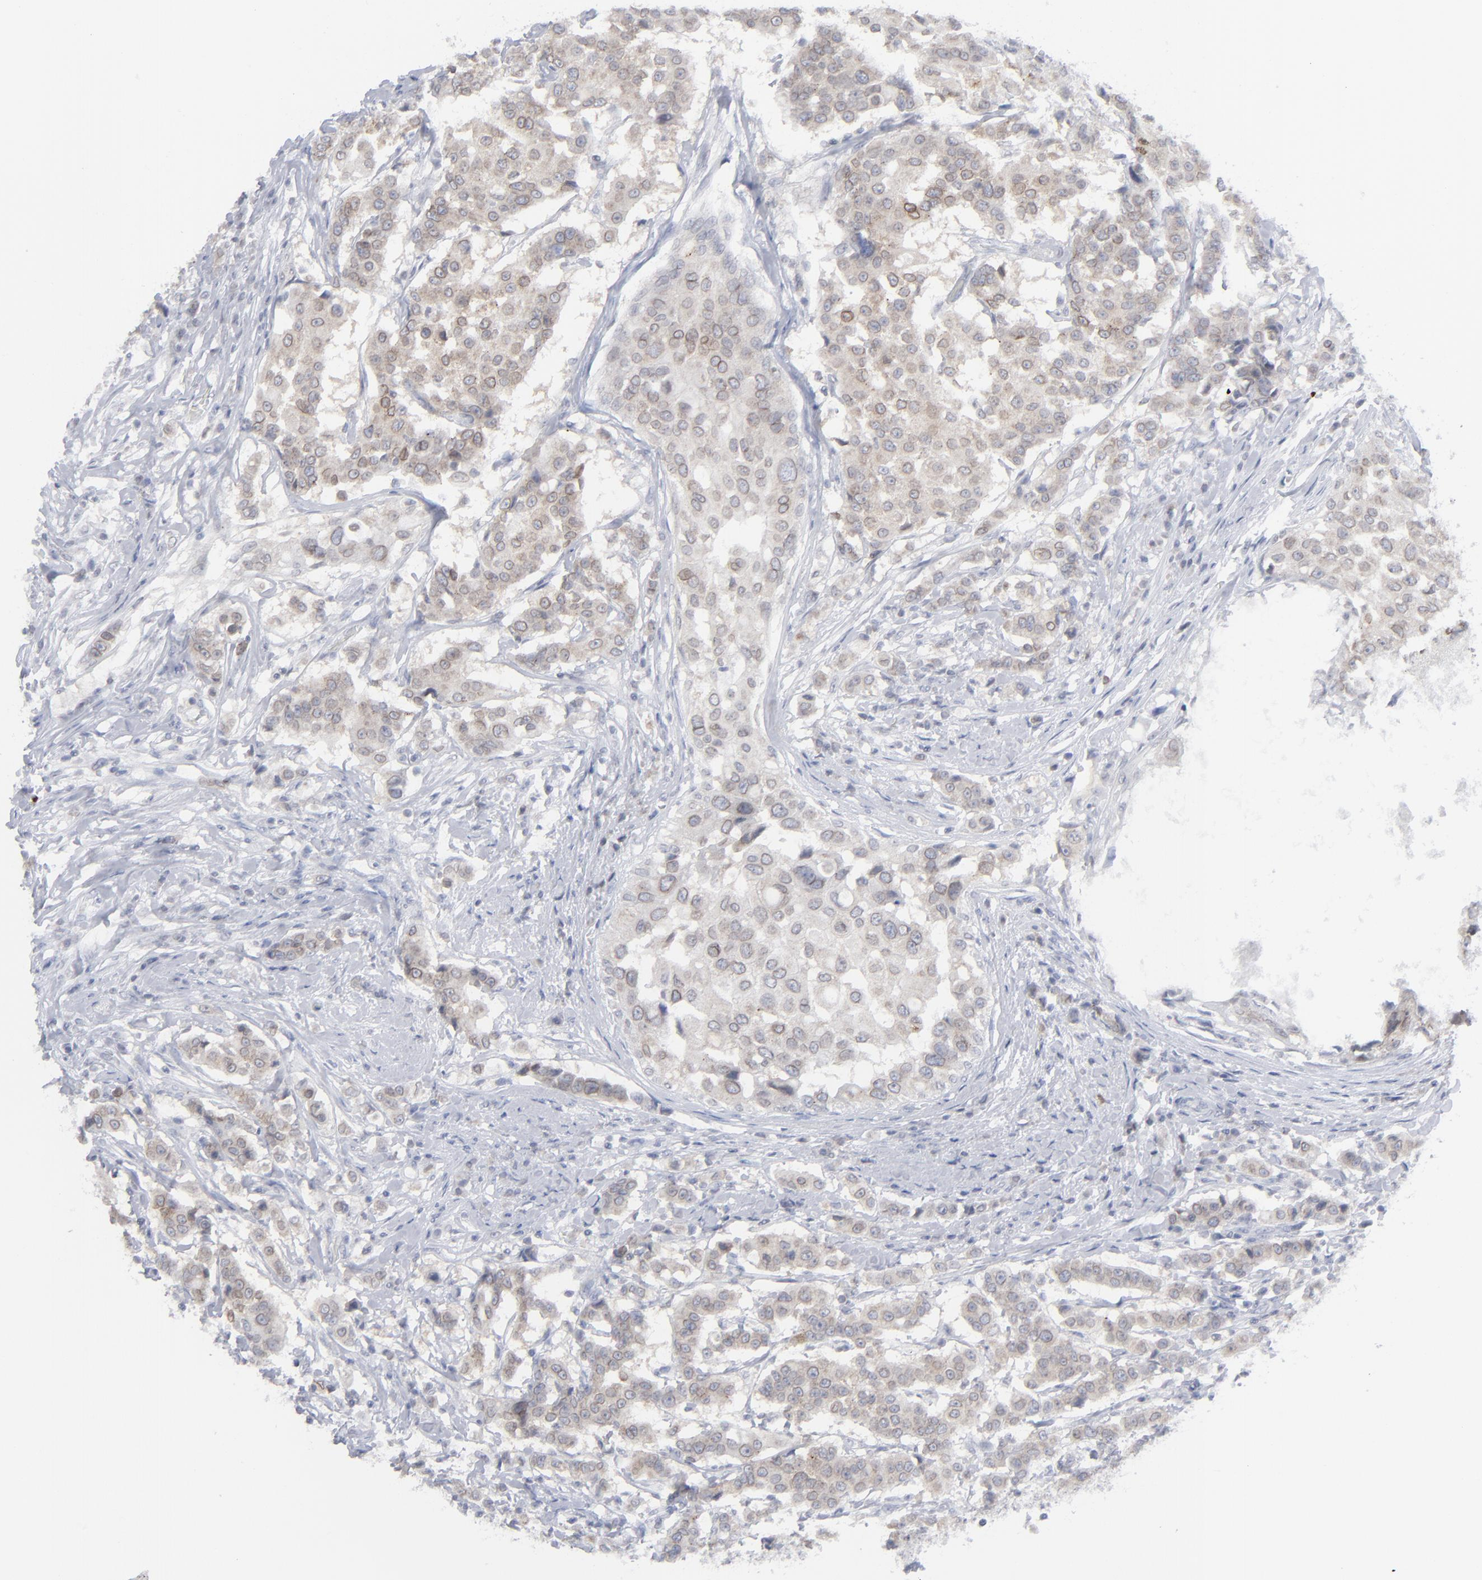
{"staining": {"intensity": "weak", "quantity": "<25%", "location": "cytoplasmic/membranous"}, "tissue": "breast cancer", "cell_type": "Tumor cells", "image_type": "cancer", "snomed": [{"axis": "morphology", "description": "Duct carcinoma"}, {"axis": "topography", "description": "Breast"}], "caption": "Breast cancer was stained to show a protein in brown. There is no significant expression in tumor cells.", "gene": "NUP88", "patient": {"sex": "female", "age": 27}}